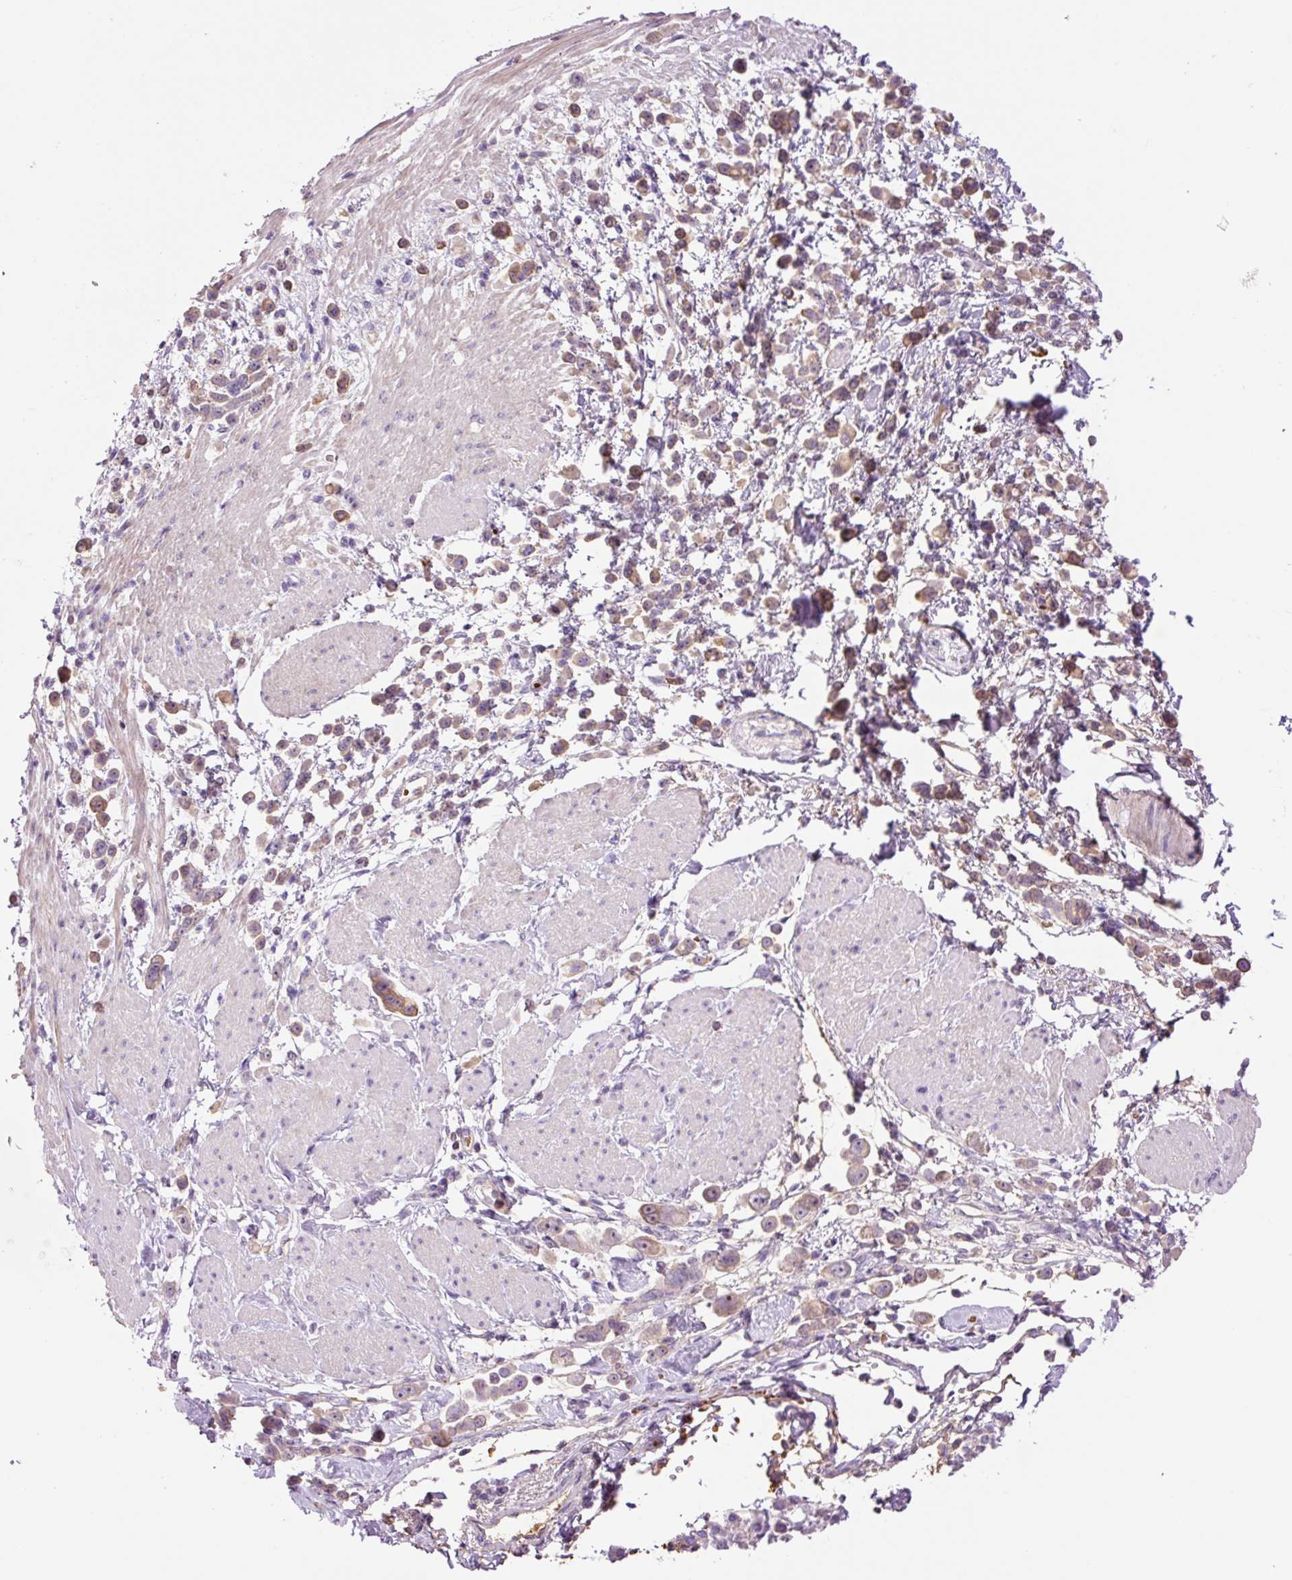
{"staining": {"intensity": "moderate", "quantity": ">75%", "location": "cytoplasmic/membranous,nuclear"}, "tissue": "pancreatic cancer", "cell_type": "Tumor cells", "image_type": "cancer", "snomed": [{"axis": "morphology", "description": "Normal tissue, NOS"}, {"axis": "morphology", "description": "Adenocarcinoma, NOS"}, {"axis": "topography", "description": "Pancreas"}], "caption": "Approximately >75% of tumor cells in human pancreatic cancer (adenocarcinoma) demonstrate moderate cytoplasmic/membranous and nuclear protein positivity as visualized by brown immunohistochemical staining.", "gene": "TMEM235", "patient": {"sex": "female", "age": 64}}